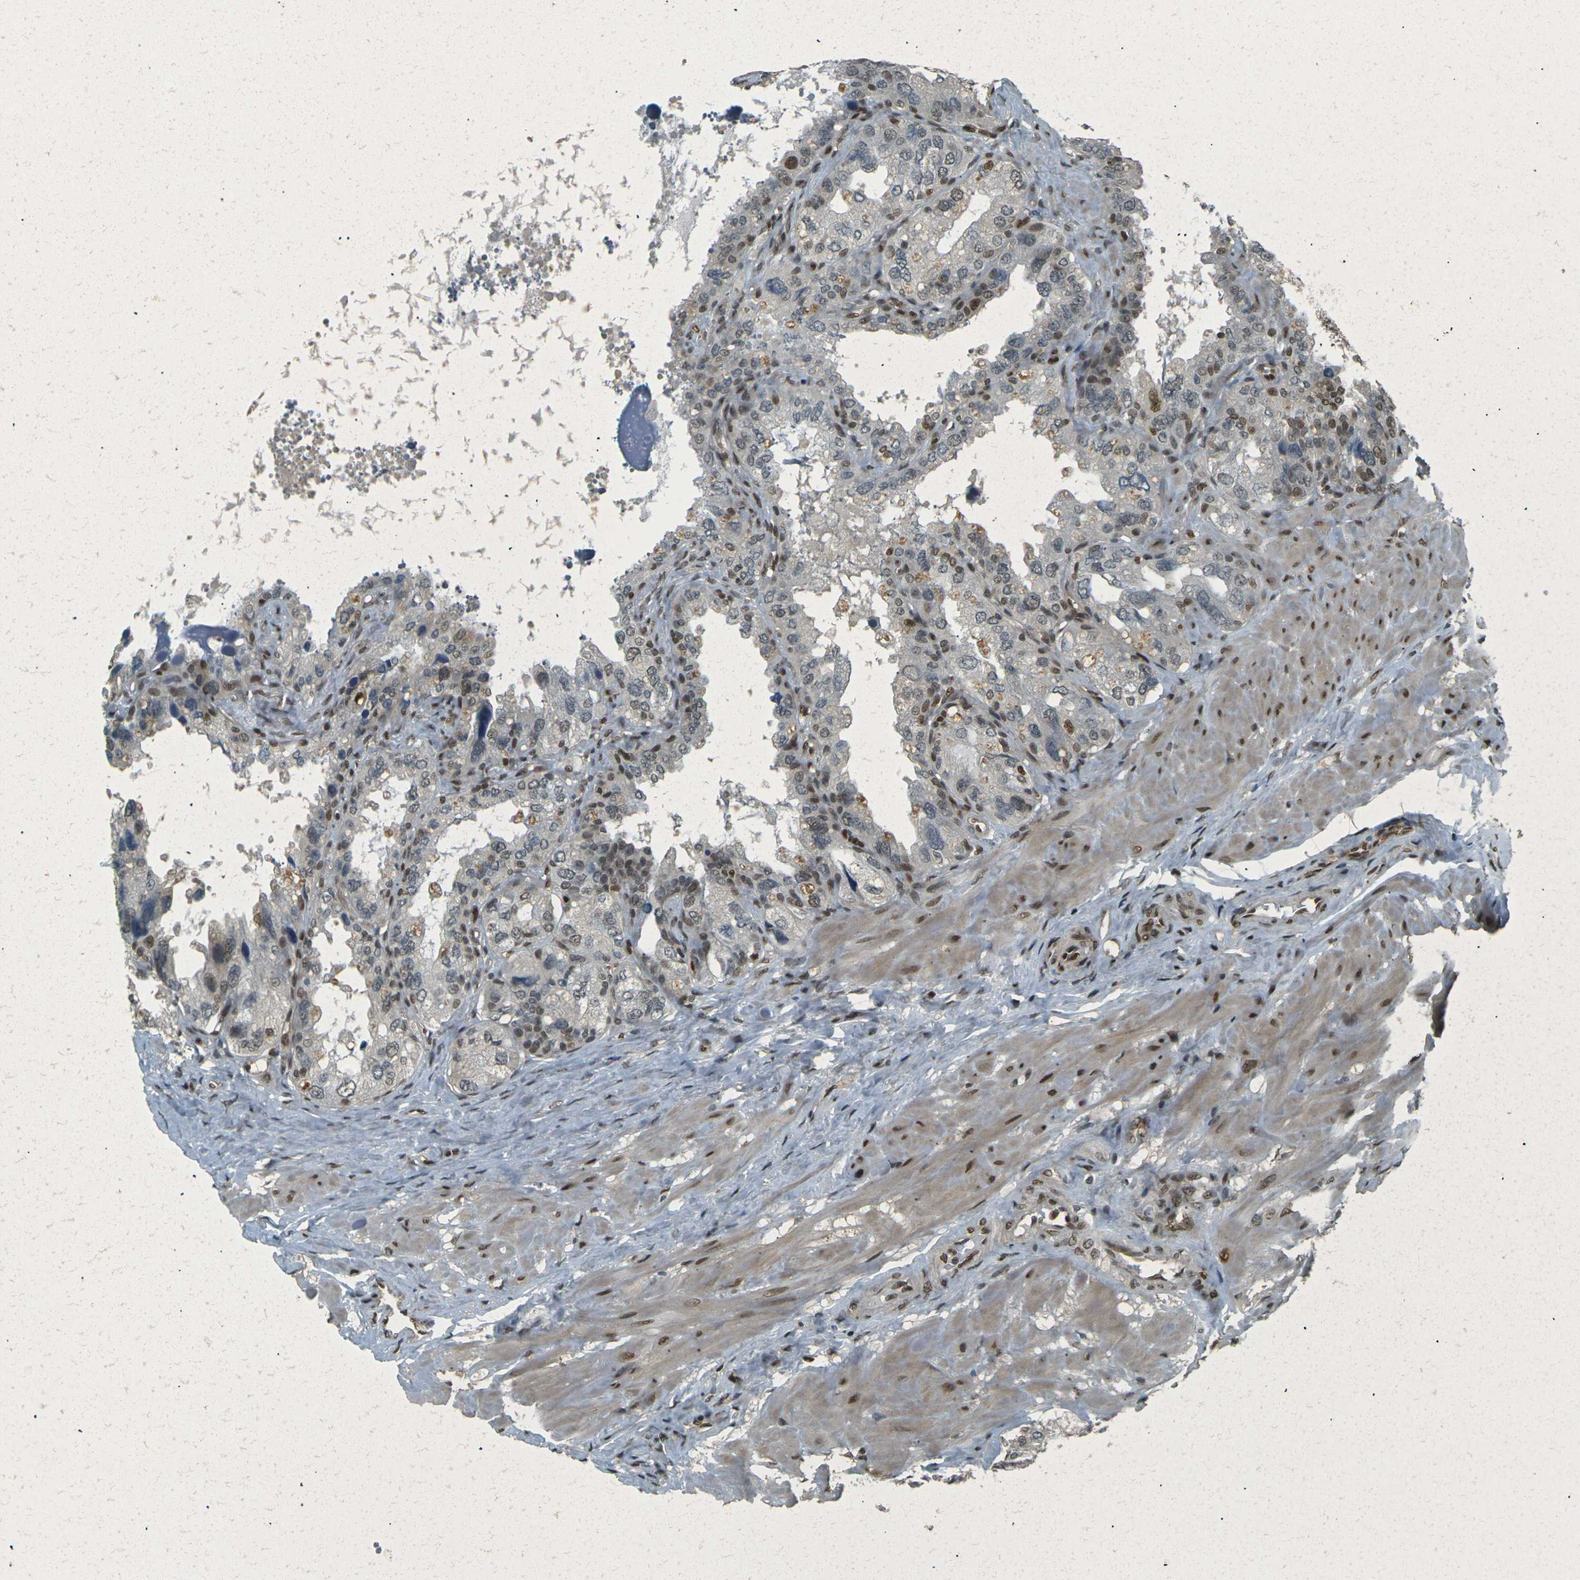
{"staining": {"intensity": "moderate", "quantity": "25%-75%", "location": "nuclear"}, "tissue": "seminal vesicle", "cell_type": "Glandular cells", "image_type": "normal", "snomed": [{"axis": "morphology", "description": "Normal tissue, NOS"}, {"axis": "topography", "description": "Seminal veicle"}], "caption": "A brown stain highlights moderate nuclear expression of a protein in glandular cells of normal seminal vesicle. (DAB (3,3'-diaminobenzidine) IHC, brown staining for protein, blue staining for nuclei).", "gene": "NHEJ1", "patient": {"sex": "male", "age": 68}}